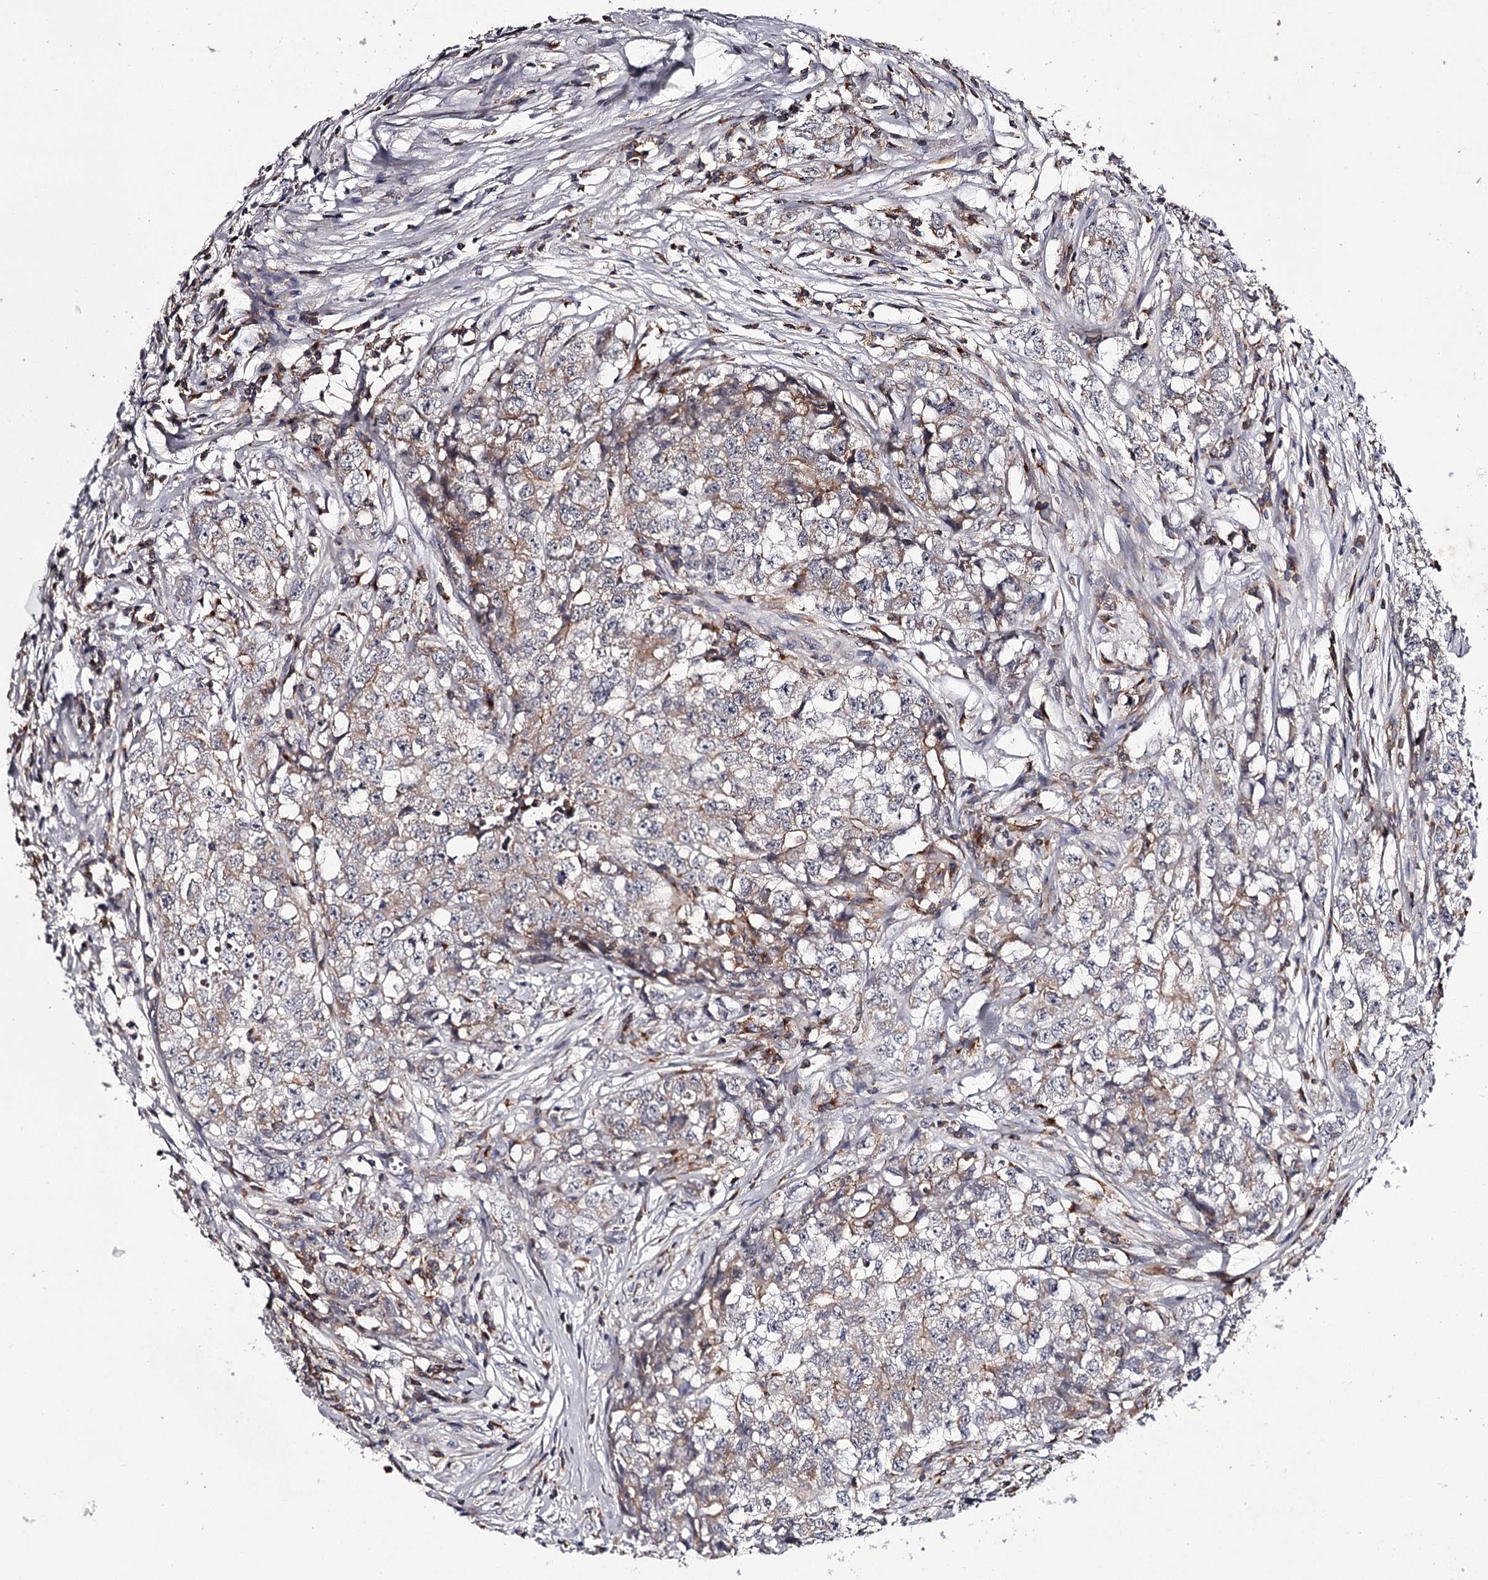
{"staining": {"intensity": "weak", "quantity": "<25%", "location": "cytoplasmic/membranous"}, "tissue": "testis cancer", "cell_type": "Tumor cells", "image_type": "cancer", "snomed": [{"axis": "morphology", "description": "Seminoma, NOS"}, {"axis": "morphology", "description": "Carcinoma, Embryonal, NOS"}, {"axis": "topography", "description": "Testis"}], "caption": "IHC micrograph of human testis cancer stained for a protein (brown), which displays no expression in tumor cells. Nuclei are stained in blue.", "gene": "RASSF6", "patient": {"sex": "male", "age": 43}}